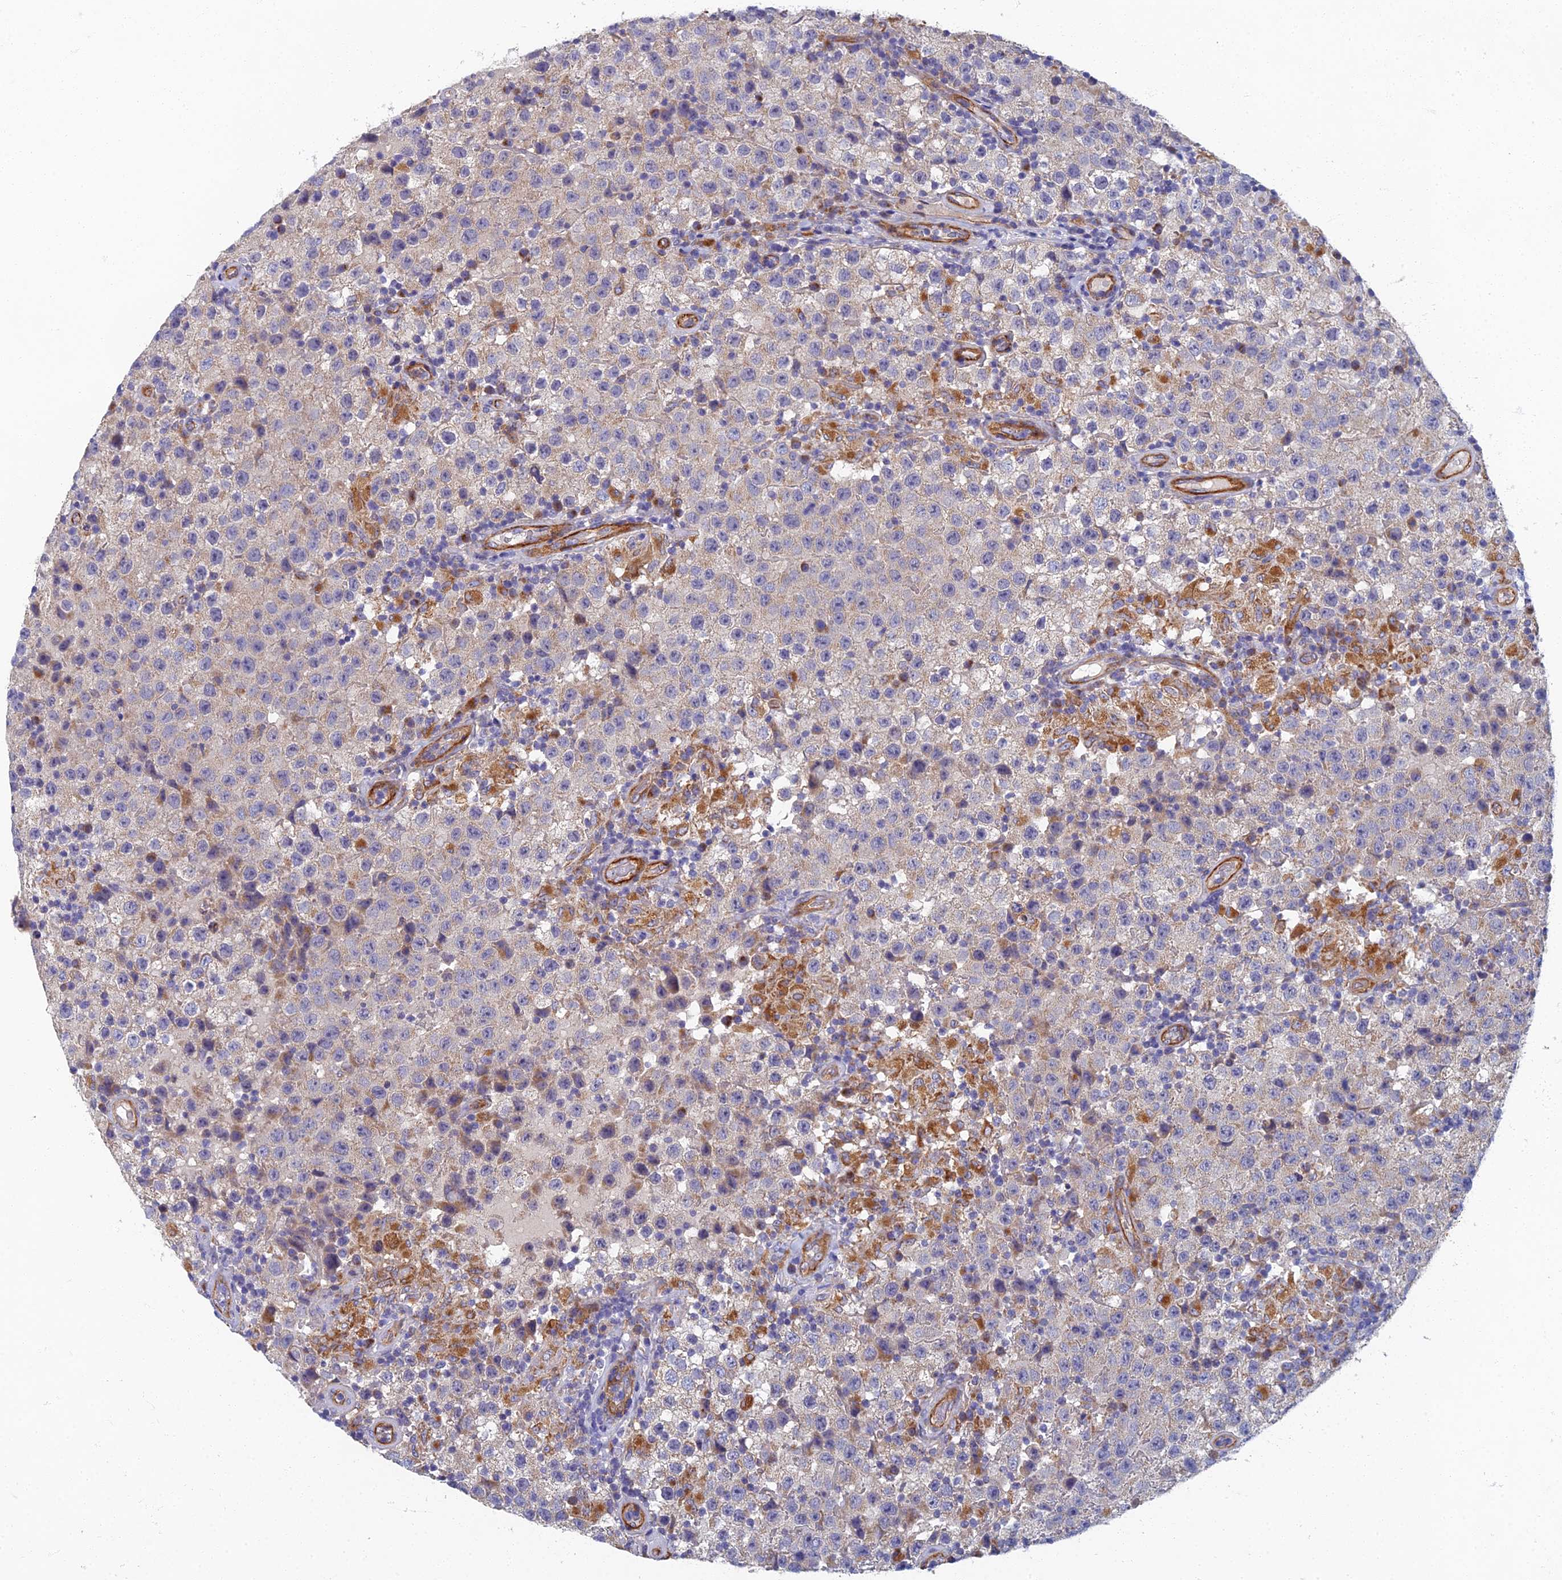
{"staining": {"intensity": "negative", "quantity": "none", "location": "none"}, "tissue": "testis cancer", "cell_type": "Tumor cells", "image_type": "cancer", "snomed": [{"axis": "morphology", "description": "Seminoma, NOS"}, {"axis": "morphology", "description": "Carcinoma, Embryonal, NOS"}, {"axis": "topography", "description": "Testis"}], "caption": "The IHC micrograph has no significant staining in tumor cells of seminoma (testis) tissue.", "gene": "RNASEK", "patient": {"sex": "male", "age": 41}}